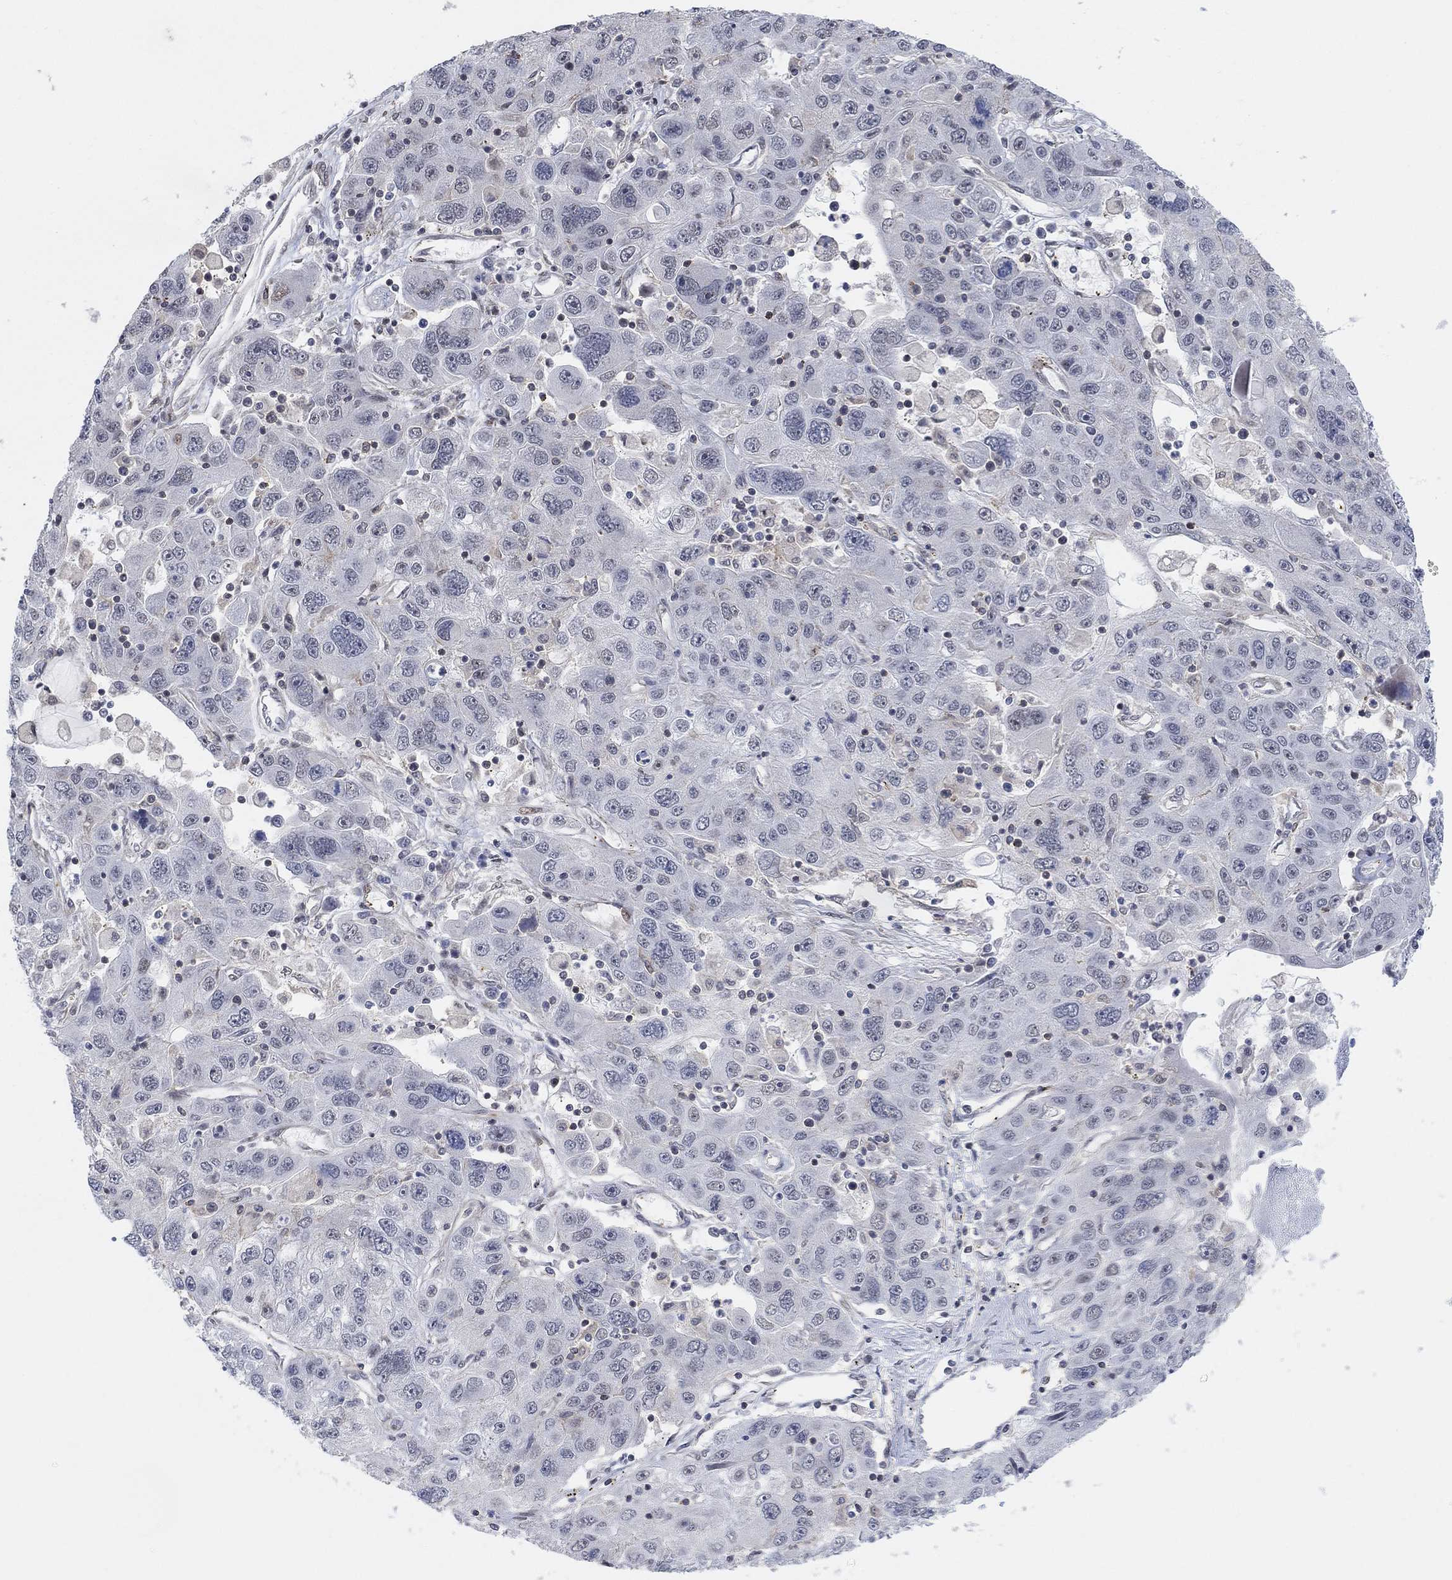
{"staining": {"intensity": "negative", "quantity": "none", "location": "none"}, "tissue": "stomach cancer", "cell_type": "Tumor cells", "image_type": "cancer", "snomed": [{"axis": "morphology", "description": "Adenocarcinoma, NOS"}, {"axis": "topography", "description": "Stomach"}], "caption": "DAB immunohistochemical staining of adenocarcinoma (stomach) displays no significant expression in tumor cells.", "gene": "PWWP2B", "patient": {"sex": "male", "age": 56}}